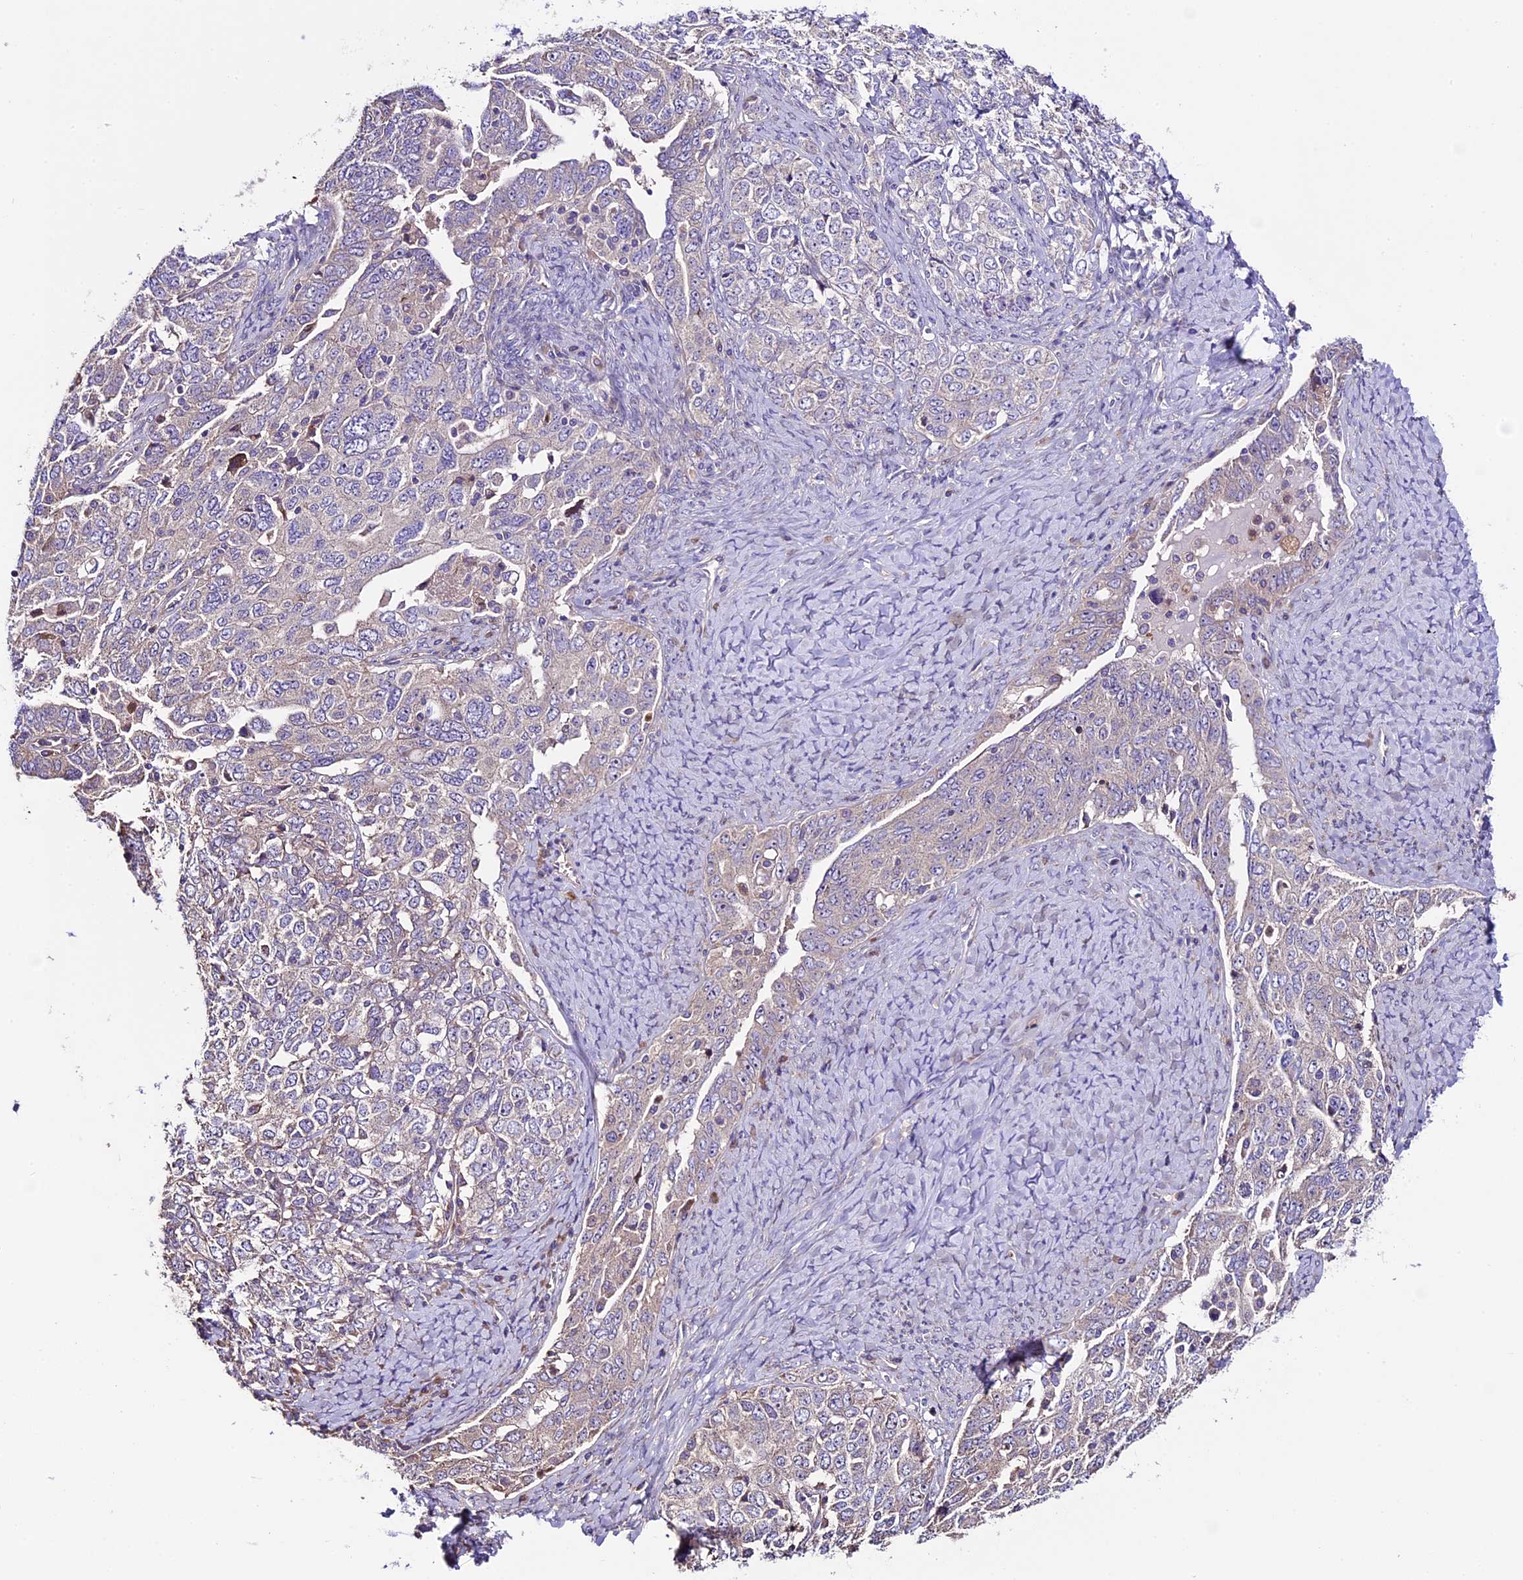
{"staining": {"intensity": "weak", "quantity": "<25%", "location": "cytoplasmic/membranous"}, "tissue": "ovarian cancer", "cell_type": "Tumor cells", "image_type": "cancer", "snomed": [{"axis": "morphology", "description": "Carcinoma, endometroid"}, {"axis": "topography", "description": "Ovary"}], "caption": "Tumor cells are negative for protein expression in human ovarian cancer (endometroid carcinoma).", "gene": "SPIRE1", "patient": {"sex": "female", "age": 62}}